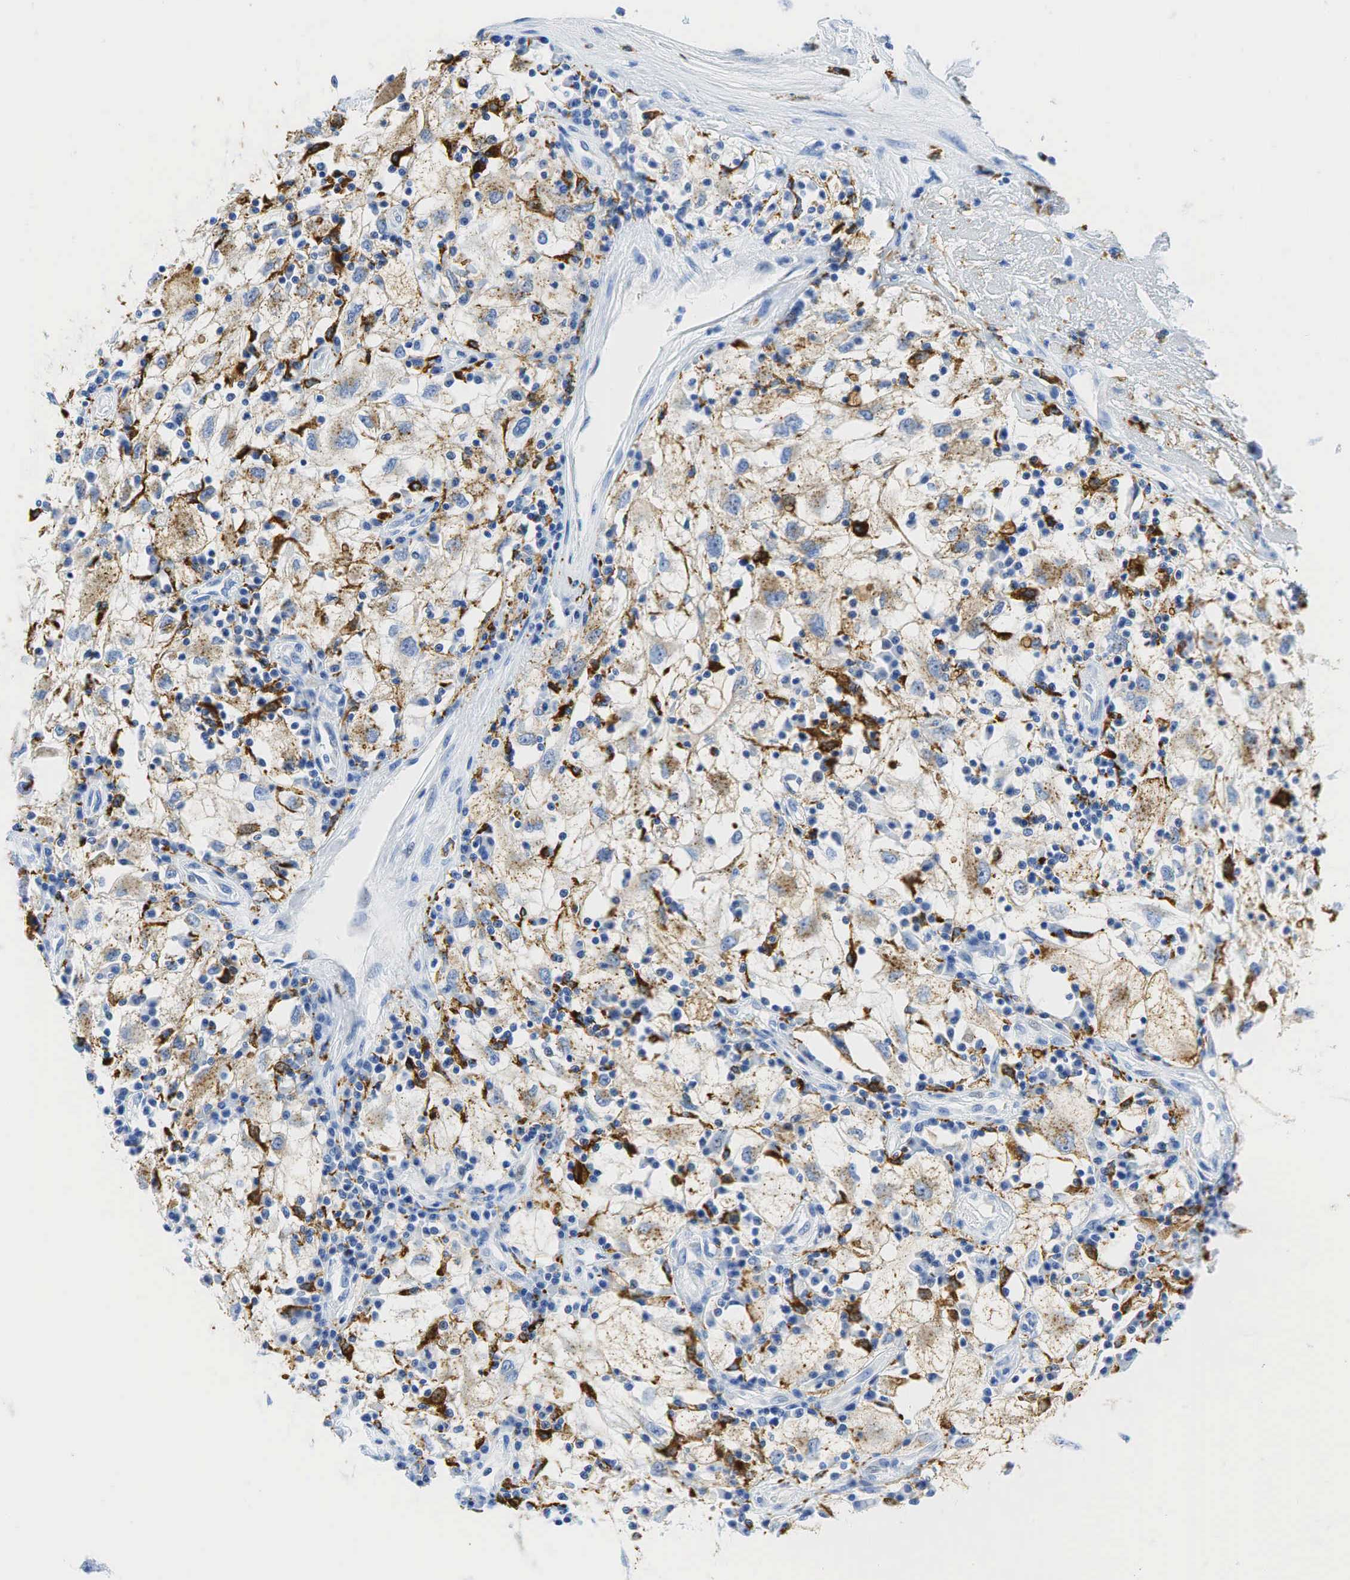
{"staining": {"intensity": "weak", "quantity": "<25%", "location": "cytoplasmic/membranous"}, "tissue": "renal cancer", "cell_type": "Tumor cells", "image_type": "cancer", "snomed": [{"axis": "morphology", "description": "Adenocarcinoma, NOS"}, {"axis": "topography", "description": "Kidney"}], "caption": "Immunohistochemical staining of renal cancer (adenocarcinoma) displays no significant staining in tumor cells.", "gene": "CD68", "patient": {"sex": "male", "age": 82}}